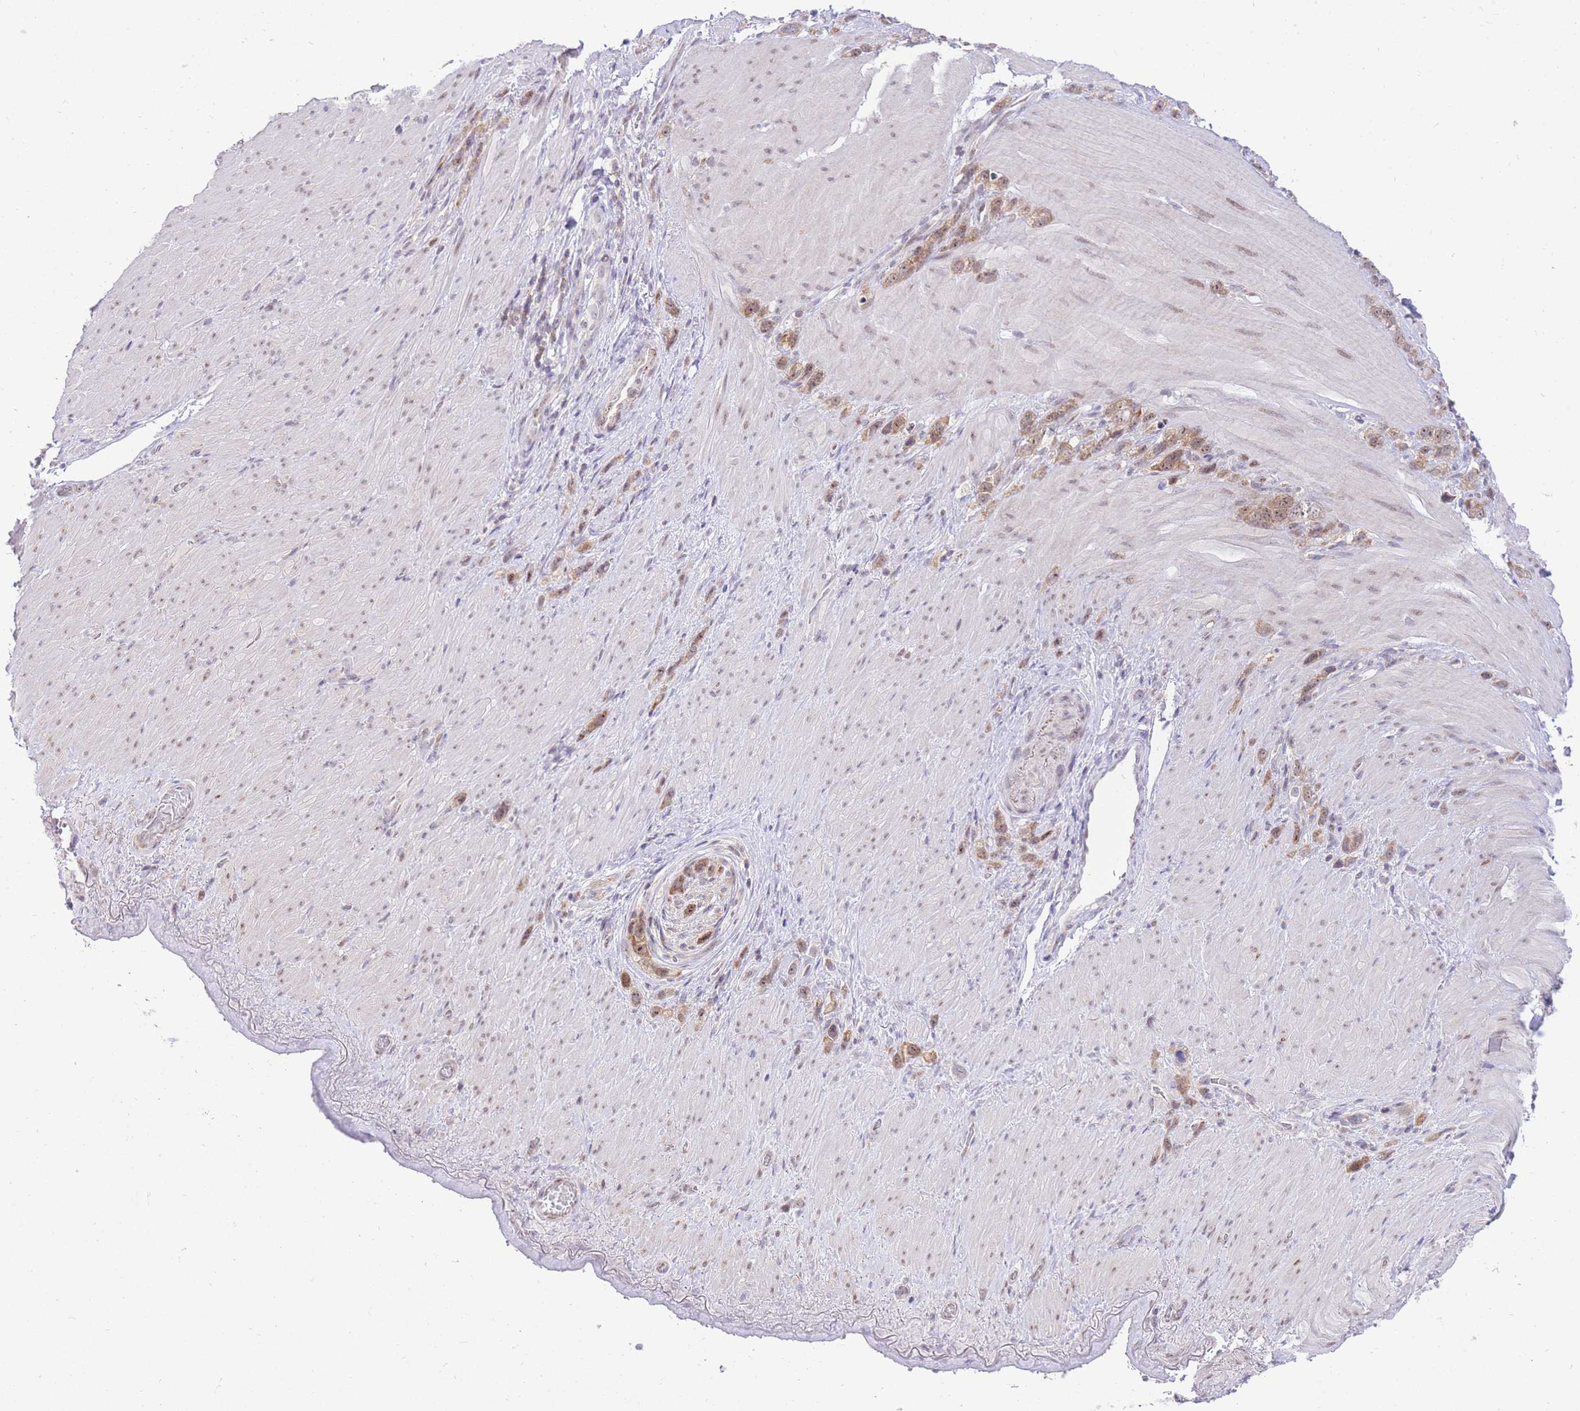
{"staining": {"intensity": "moderate", "quantity": ">75%", "location": "cytoplasmic/membranous"}, "tissue": "stomach cancer", "cell_type": "Tumor cells", "image_type": "cancer", "snomed": [{"axis": "morphology", "description": "Adenocarcinoma, NOS"}, {"axis": "topography", "description": "Stomach"}], "caption": "Human stomach cancer (adenocarcinoma) stained with a brown dye exhibits moderate cytoplasmic/membranous positive positivity in approximately >75% of tumor cells.", "gene": "STK39", "patient": {"sex": "female", "age": 65}}